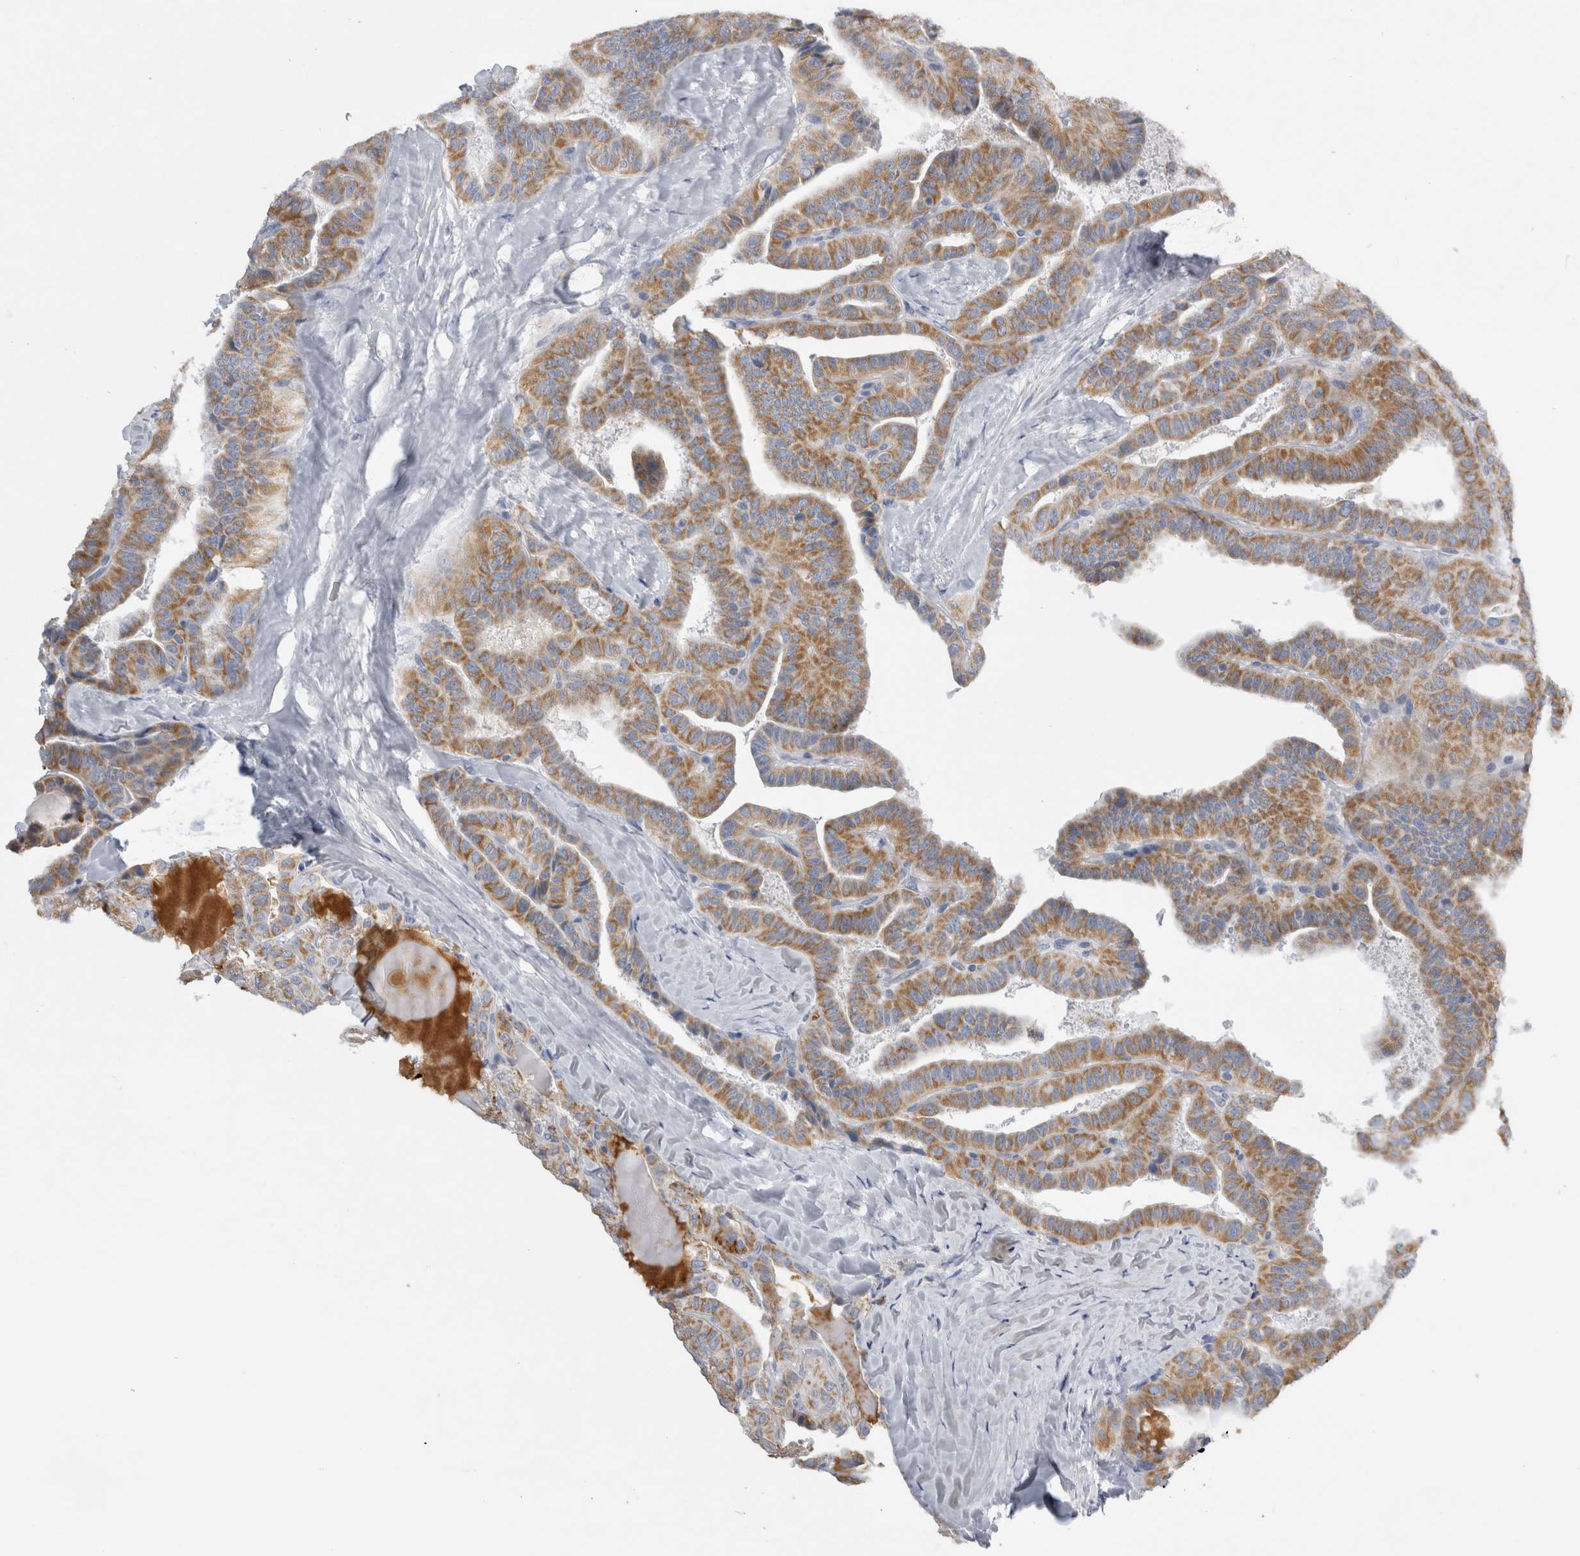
{"staining": {"intensity": "moderate", "quantity": ">75%", "location": "cytoplasmic/membranous"}, "tissue": "thyroid cancer", "cell_type": "Tumor cells", "image_type": "cancer", "snomed": [{"axis": "morphology", "description": "Papillary adenocarcinoma, NOS"}, {"axis": "topography", "description": "Thyroid gland"}], "caption": "A medium amount of moderate cytoplasmic/membranous positivity is present in approximately >75% of tumor cells in papillary adenocarcinoma (thyroid) tissue.", "gene": "DHRS4", "patient": {"sex": "male", "age": 77}}